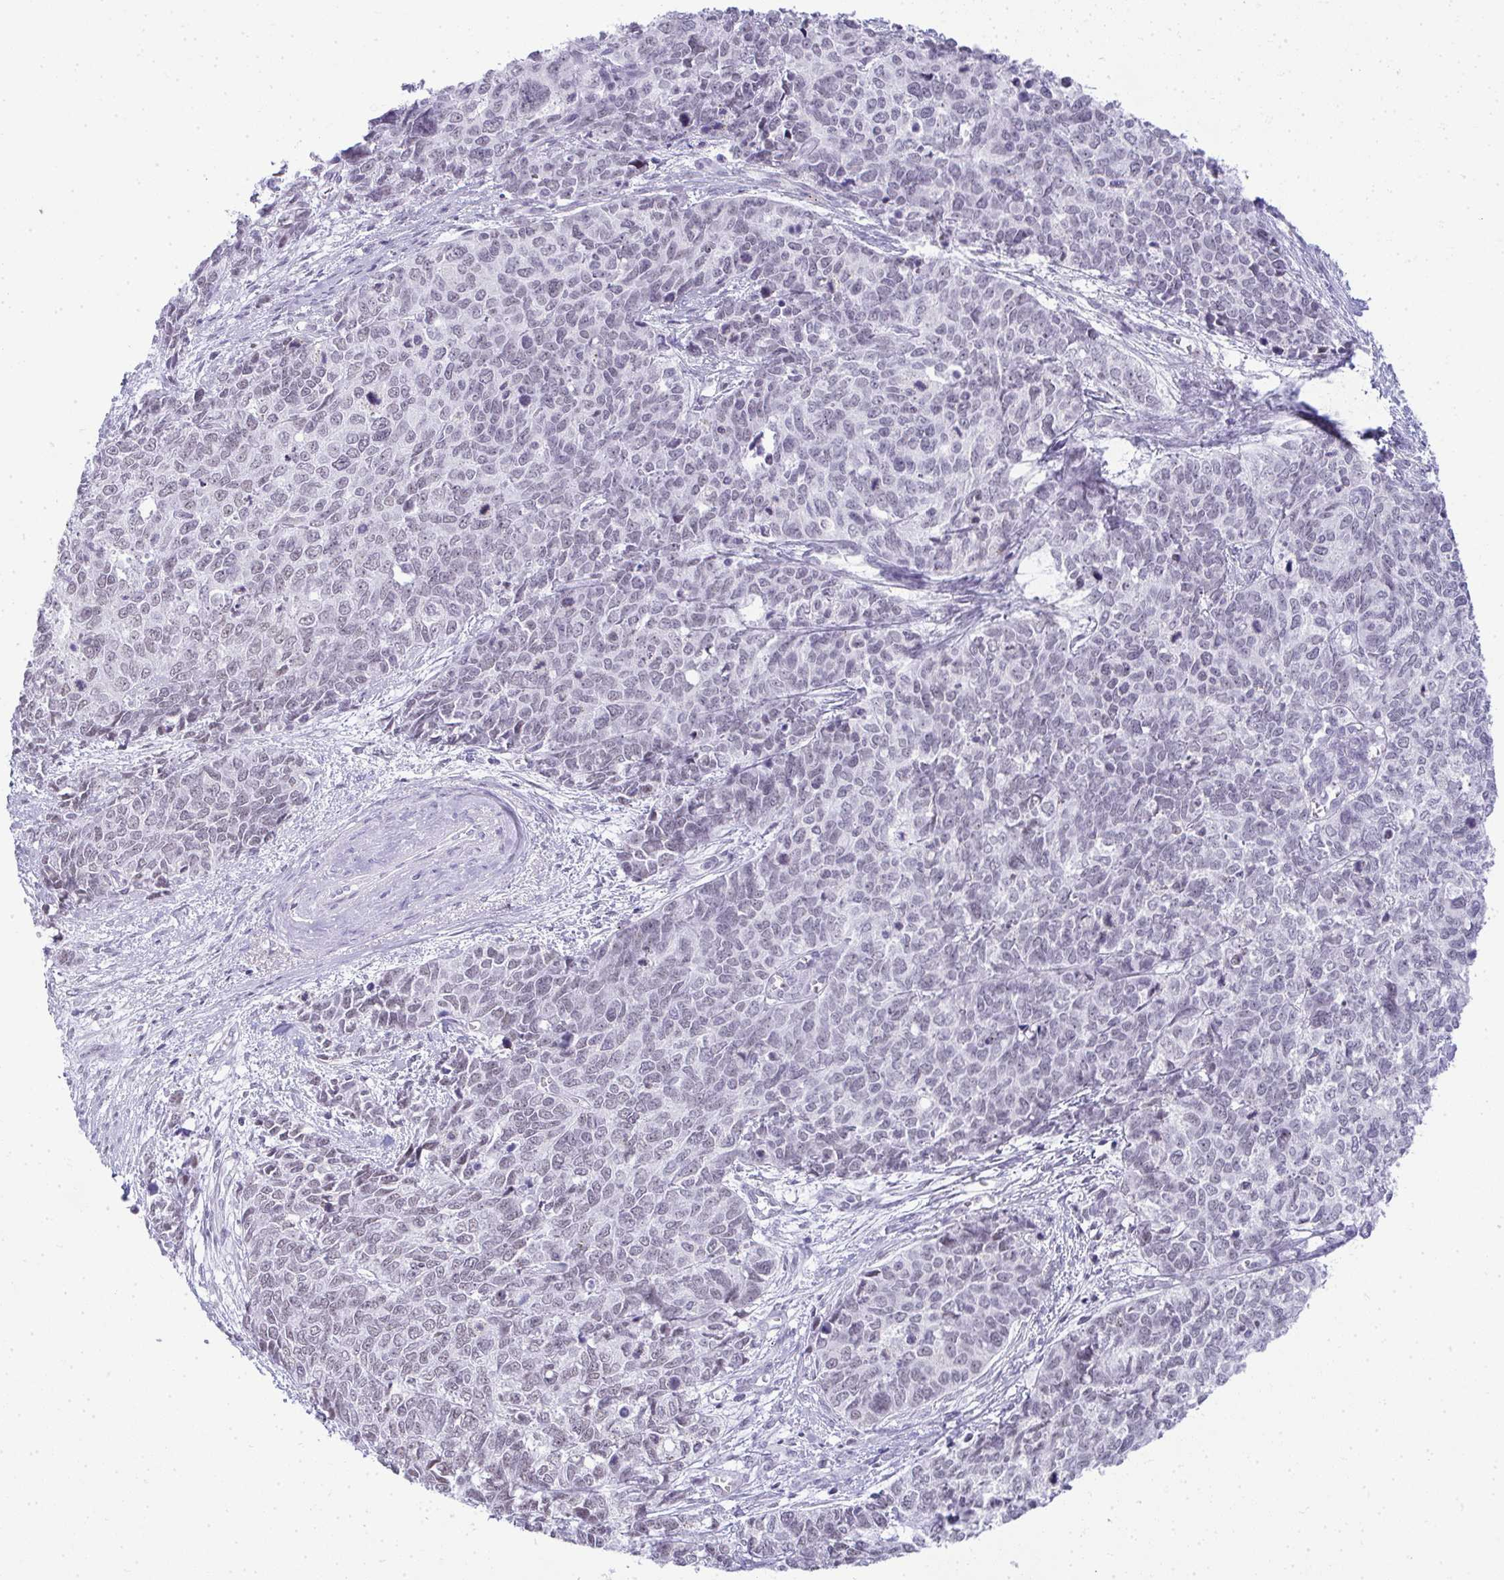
{"staining": {"intensity": "negative", "quantity": "none", "location": "none"}, "tissue": "cervical cancer", "cell_type": "Tumor cells", "image_type": "cancer", "snomed": [{"axis": "morphology", "description": "Adenocarcinoma, NOS"}, {"axis": "topography", "description": "Cervix"}], "caption": "An image of human cervical adenocarcinoma is negative for staining in tumor cells. The staining was performed using DAB (3,3'-diaminobenzidine) to visualize the protein expression in brown, while the nuclei were stained in blue with hematoxylin (Magnification: 20x).", "gene": "PLA2G1B", "patient": {"sex": "female", "age": 63}}